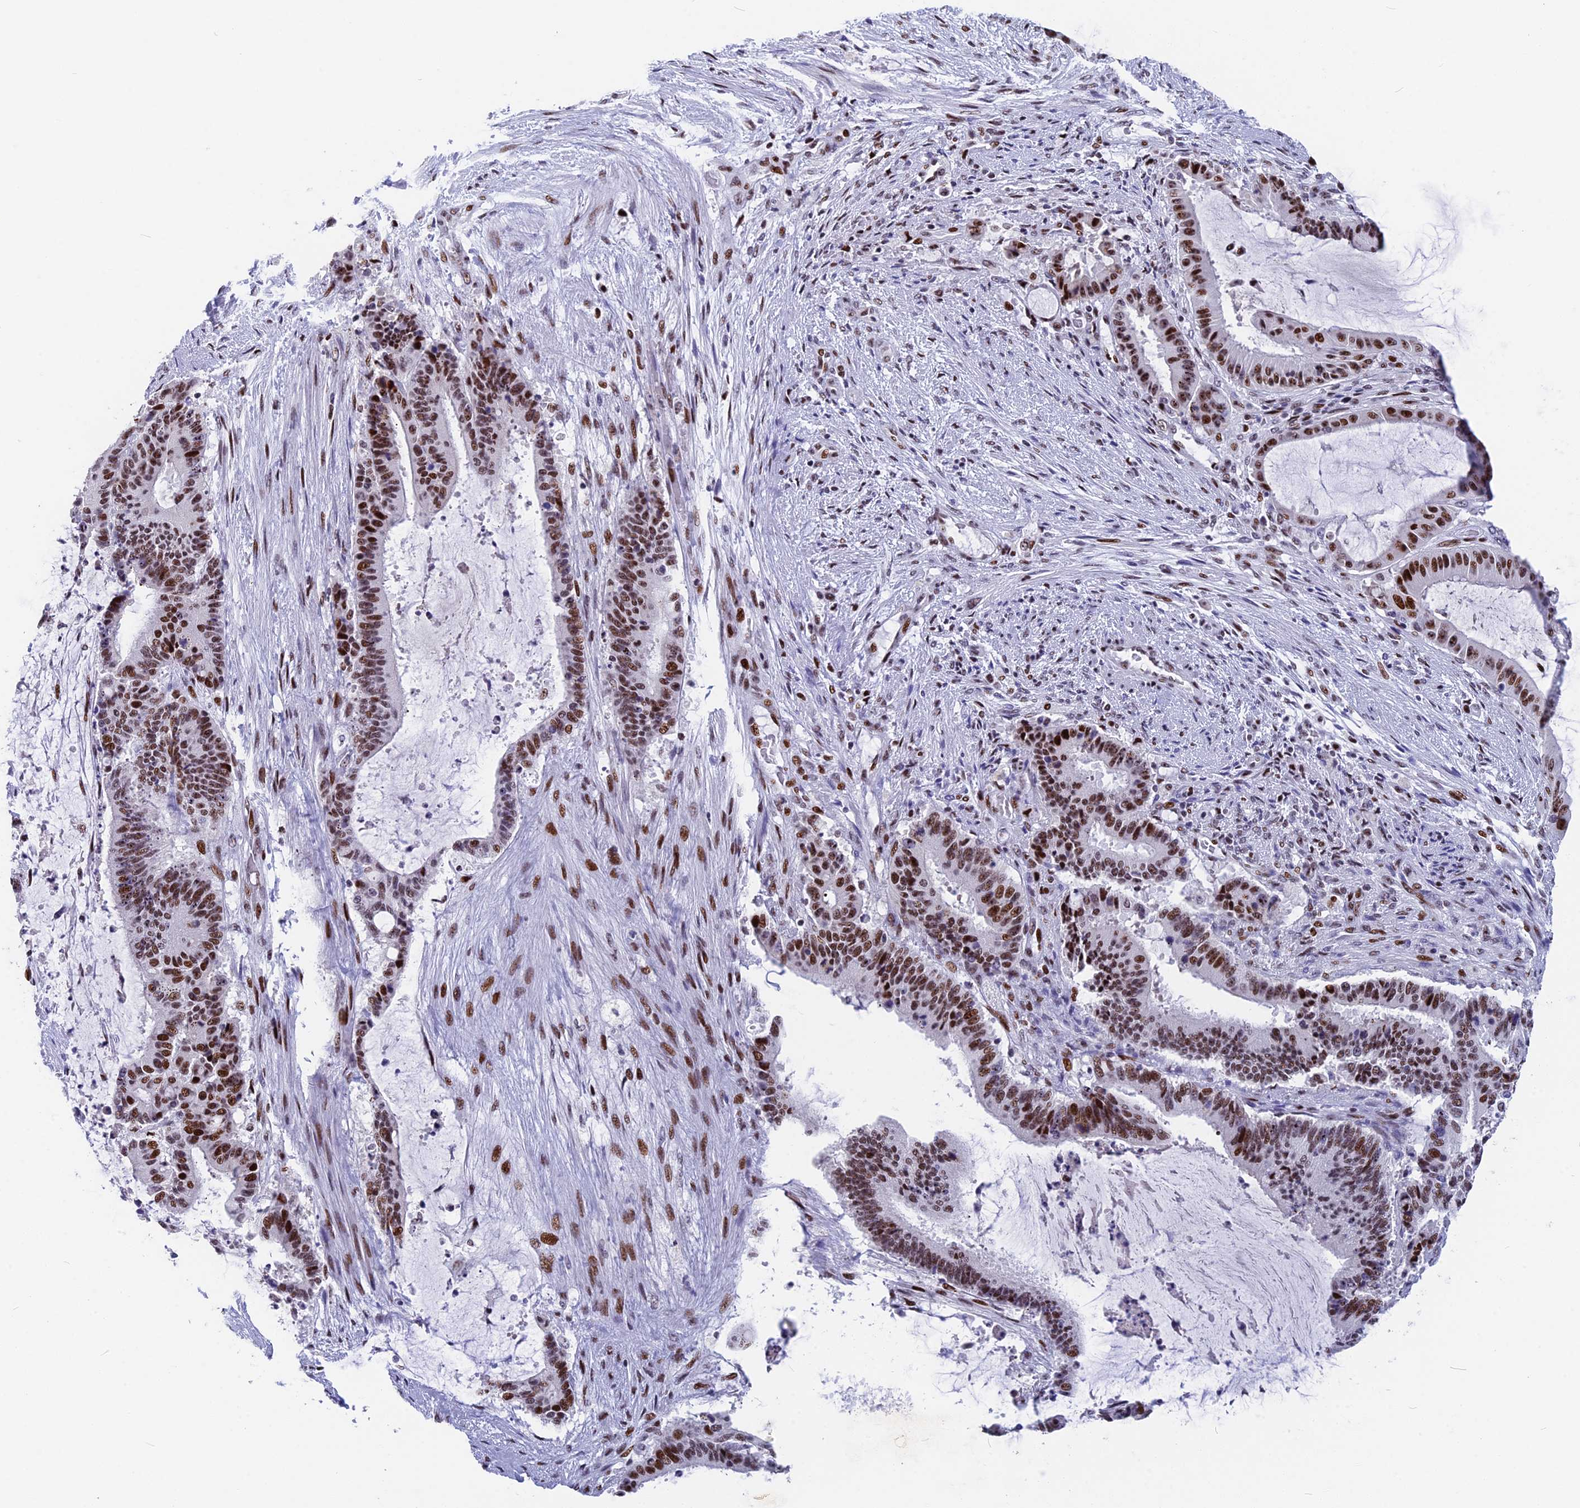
{"staining": {"intensity": "moderate", "quantity": ">75%", "location": "nuclear"}, "tissue": "liver cancer", "cell_type": "Tumor cells", "image_type": "cancer", "snomed": [{"axis": "morphology", "description": "Normal tissue, NOS"}, {"axis": "morphology", "description": "Cholangiocarcinoma"}, {"axis": "topography", "description": "Liver"}, {"axis": "topography", "description": "Peripheral nerve tissue"}], "caption": "Immunohistochemical staining of liver cholangiocarcinoma shows moderate nuclear protein expression in about >75% of tumor cells.", "gene": "NSA2", "patient": {"sex": "female", "age": 73}}